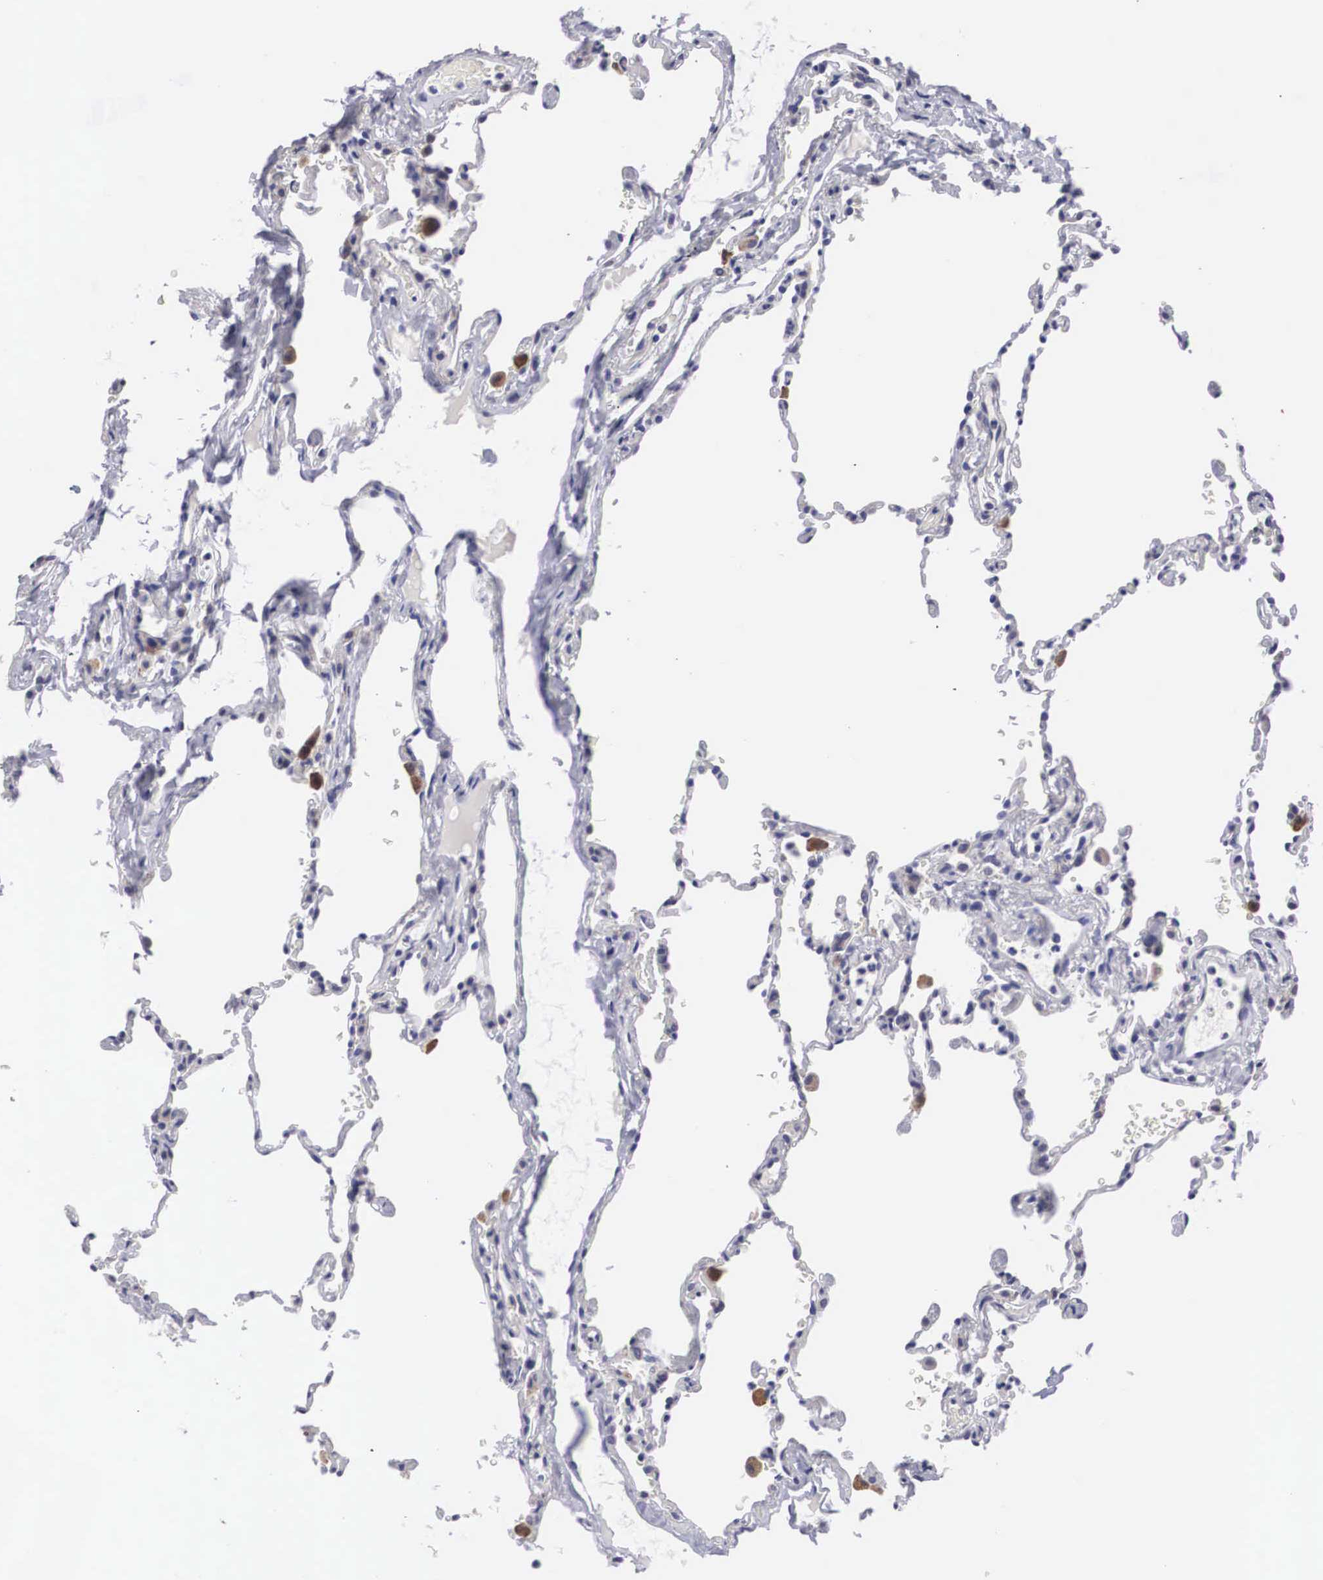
{"staining": {"intensity": "weak", "quantity": "<25%", "location": "cytoplasmic/membranous"}, "tissue": "lung", "cell_type": "Alveolar cells", "image_type": "normal", "snomed": [{"axis": "morphology", "description": "Normal tissue, NOS"}, {"axis": "topography", "description": "Lung"}], "caption": "IHC micrograph of unremarkable lung: human lung stained with DAB (3,3'-diaminobenzidine) reveals no significant protein expression in alveolar cells.", "gene": "ARMCX3", "patient": {"sex": "female", "age": 61}}